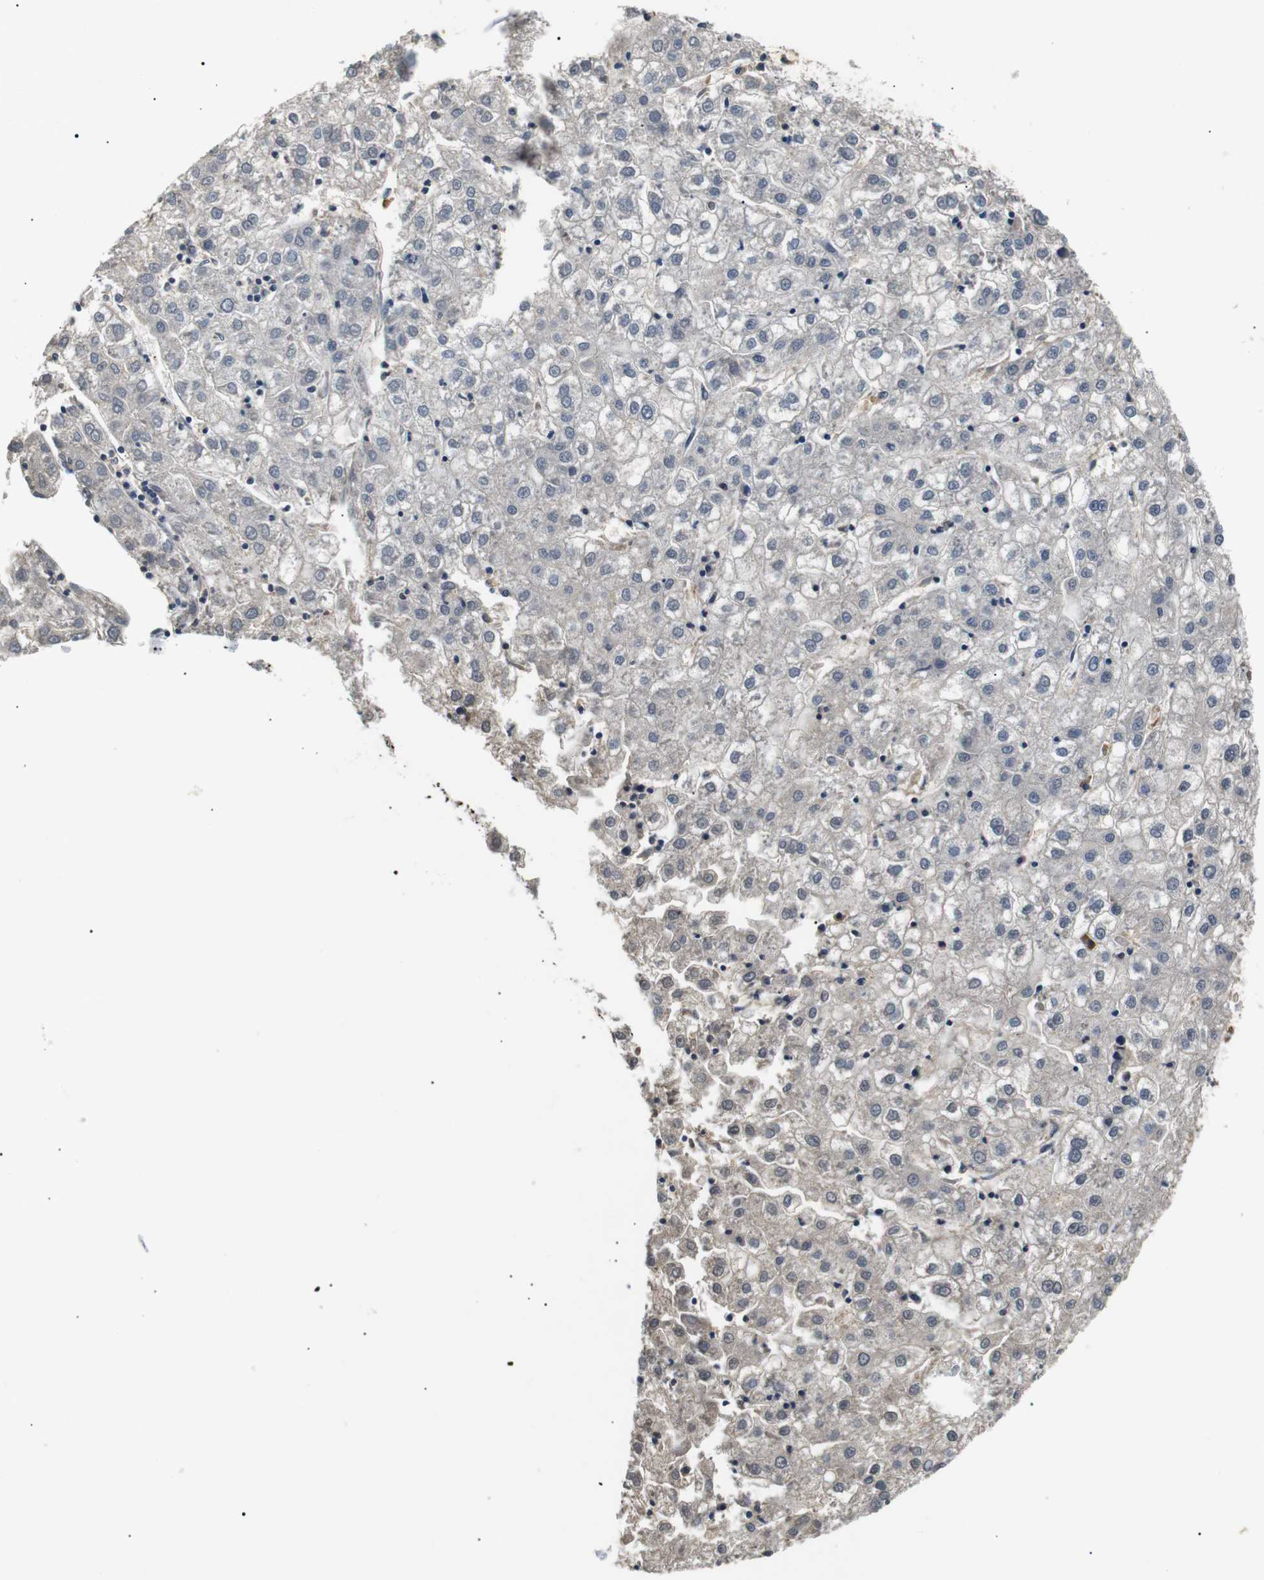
{"staining": {"intensity": "weak", "quantity": ">75%", "location": "cytoplasmic/membranous"}, "tissue": "liver cancer", "cell_type": "Tumor cells", "image_type": "cancer", "snomed": [{"axis": "morphology", "description": "Carcinoma, Hepatocellular, NOS"}, {"axis": "topography", "description": "Liver"}], "caption": "High-power microscopy captured an immunohistochemistry (IHC) histopathology image of liver cancer, revealing weak cytoplasmic/membranous positivity in about >75% of tumor cells. (DAB (3,3'-diaminobenzidine) = brown stain, brightfield microscopy at high magnification).", "gene": "LHCGR", "patient": {"sex": "male", "age": 72}}